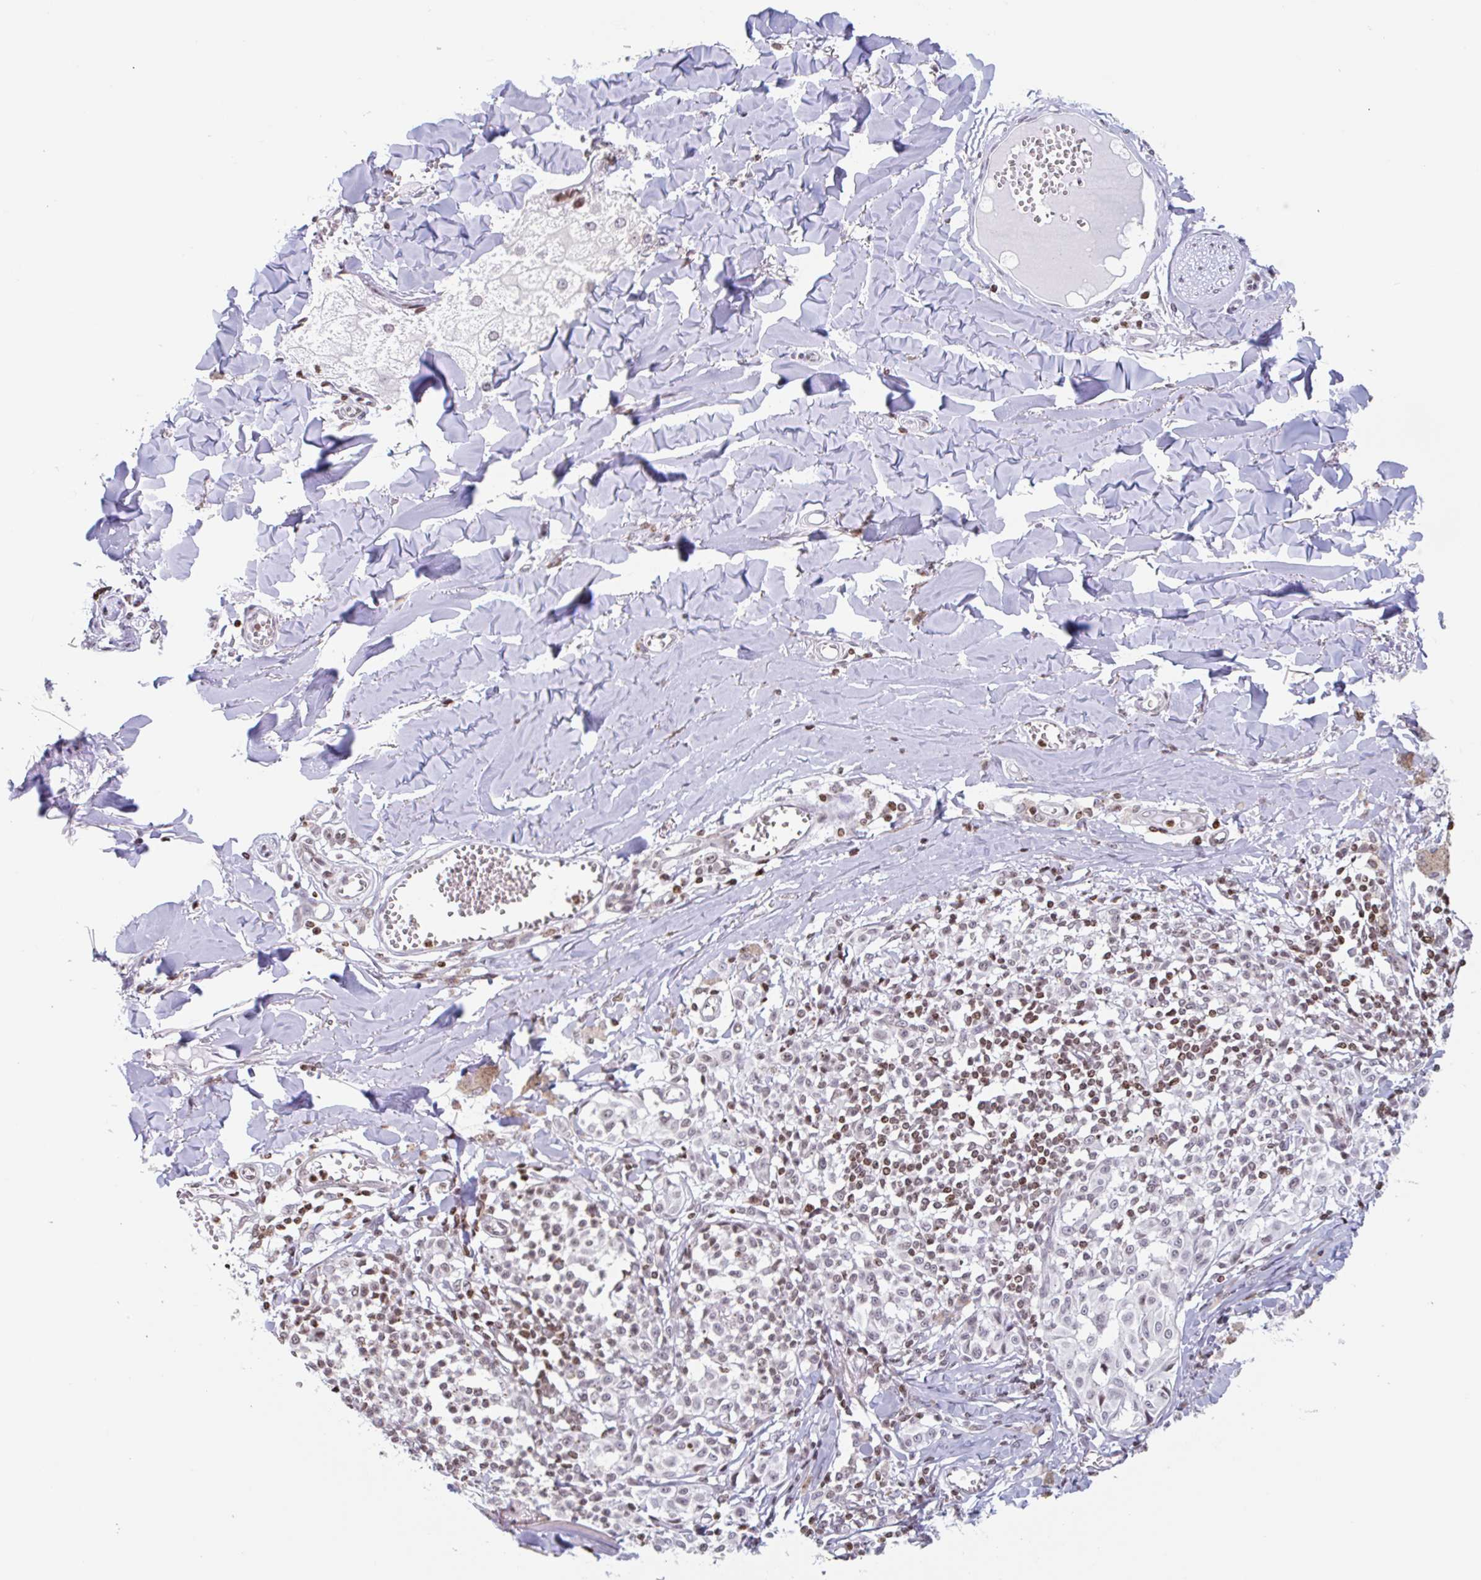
{"staining": {"intensity": "weak", "quantity": "<25%", "location": "nuclear"}, "tissue": "melanoma", "cell_type": "Tumor cells", "image_type": "cancer", "snomed": [{"axis": "morphology", "description": "Malignant melanoma, NOS"}, {"axis": "topography", "description": "Skin"}], "caption": "IHC histopathology image of human malignant melanoma stained for a protein (brown), which shows no positivity in tumor cells.", "gene": "NOL6", "patient": {"sex": "female", "age": 43}}